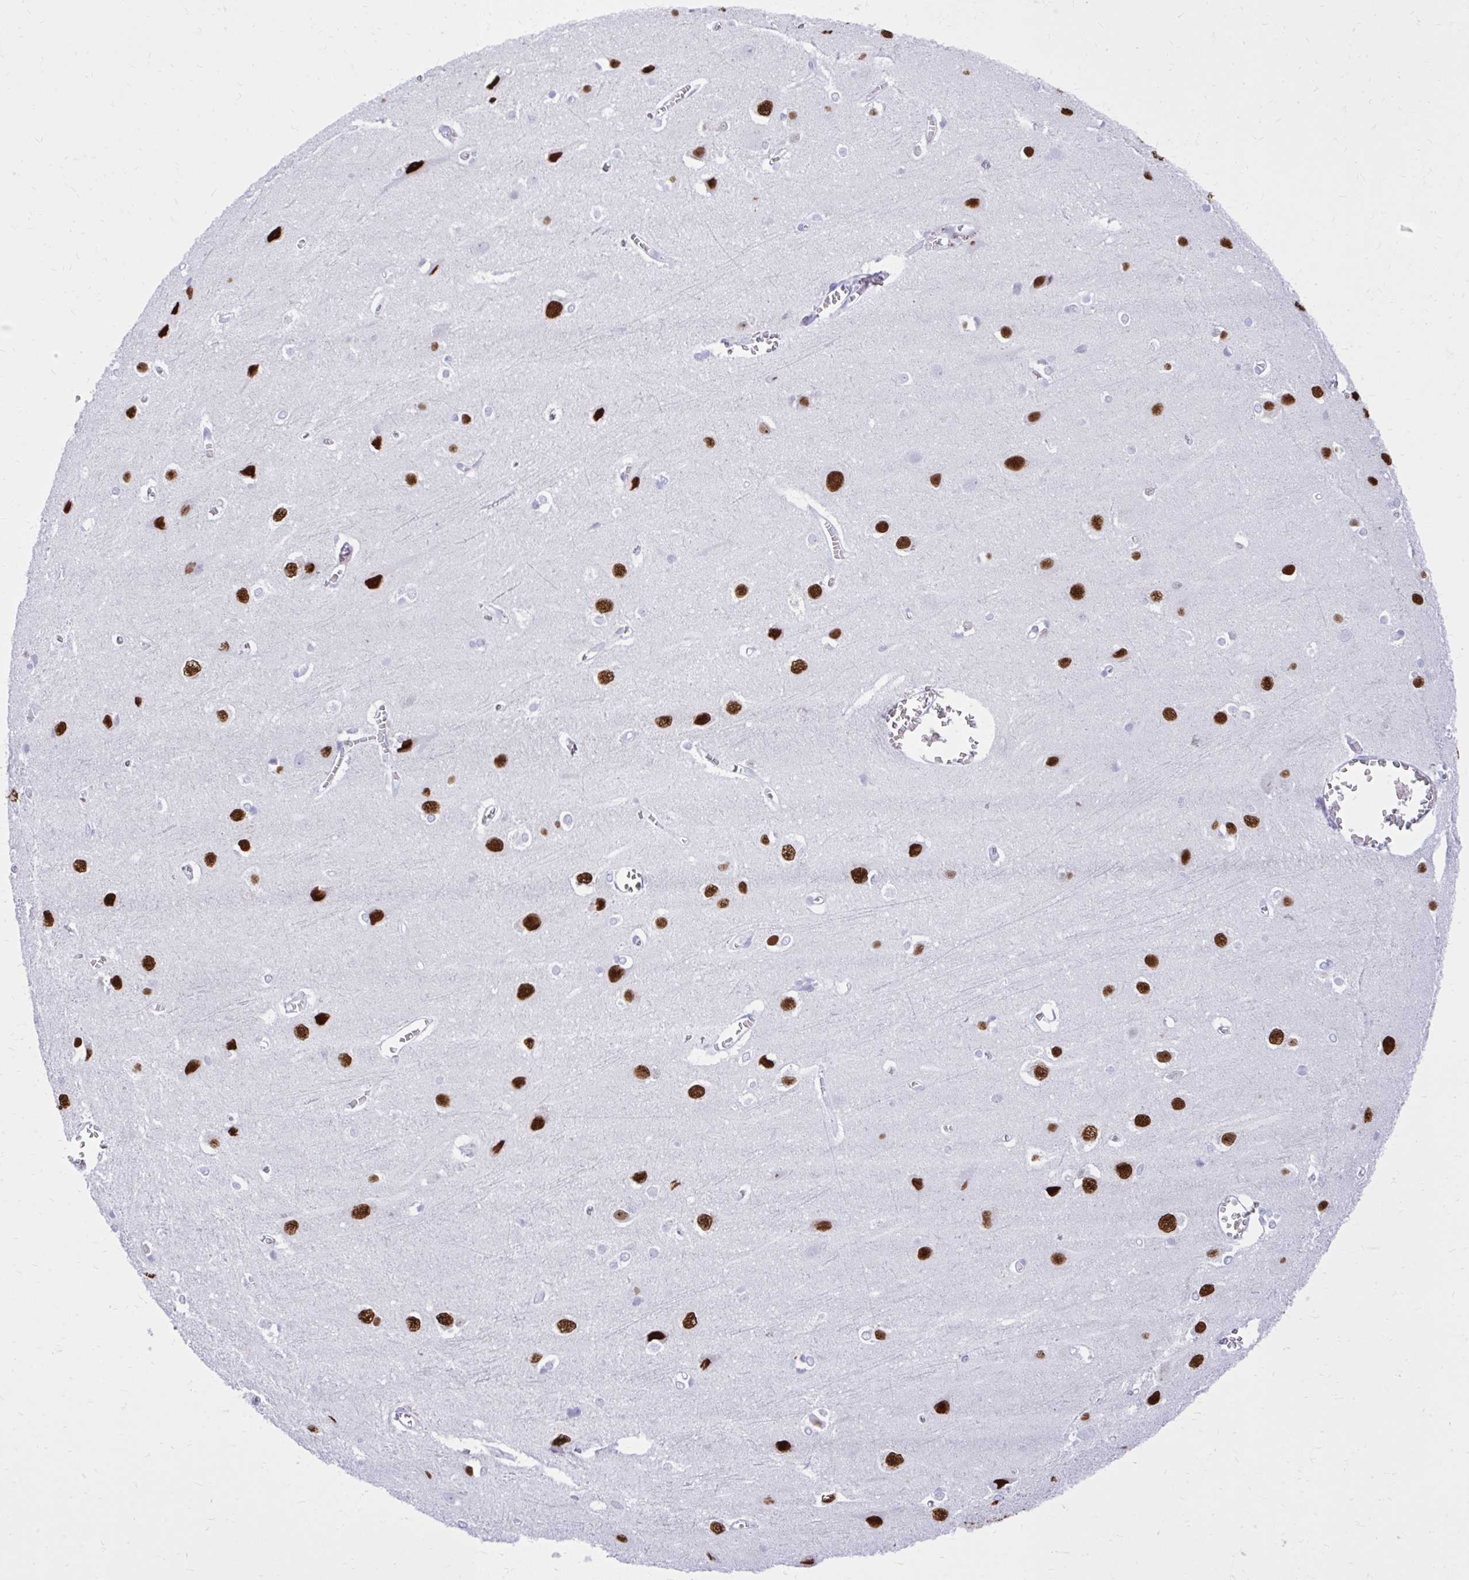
{"staining": {"intensity": "negative", "quantity": "none", "location": "none"}, "tissue": "cerebral cortex", "cell_type": "Endothelial cells", "image_type": "normal", "snomed": [{"axis": "morphology", "description": "Normal tissue, NOS"}, {"axis": "topography", "description": "Cerebral cortex"}], "caption": "An IHC histopathology image of benign cerebral cortex is shown. There is no staining in endothelial cells of cerebral cortex. (DAB immunohistochemistry (IHC) visualized using brightfield microscopy, high magnification).", "gene": "RALYL", "patient": {"sex": "male", "age": 37}}